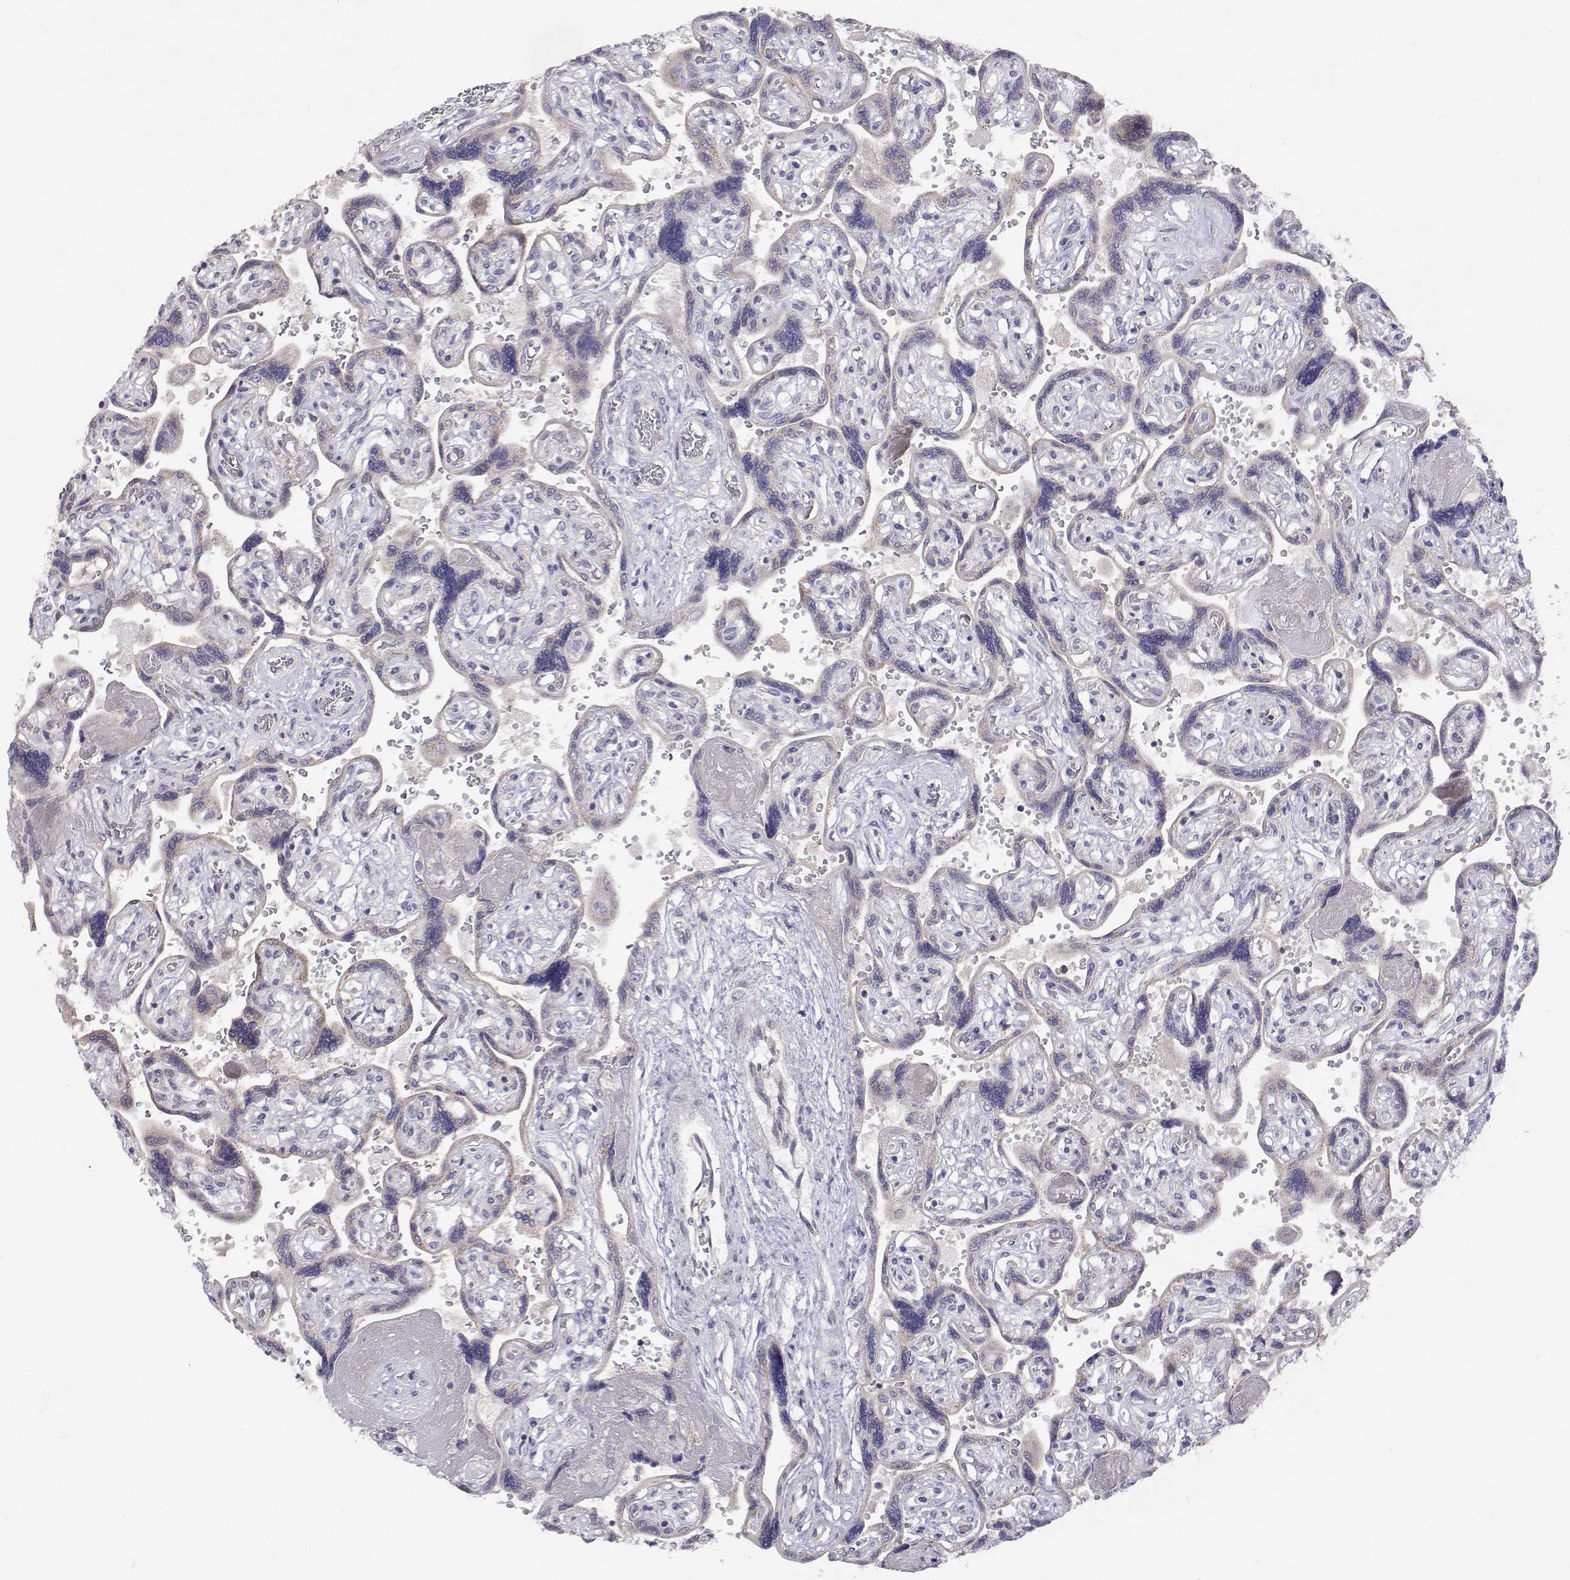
{"staining": {"intensity": "negative", "quantity": "none", "location": "none"}, "tissue": "placenta", "cell_type": "Decidual cells", "image_type": "normal", "snomed": [{"axis": "morphology", "description": "Normal tissue, NOS"}, {"axis": "topography", "description": "Placenta"}], "caption": "IHC micrograph of unremarkable placenta: placenta stained with DAB (3,3'-diaminobenzidine) reveals no significant protein staining in decidual cells.", "gene": "MRPL3", "patient": {"sex": "female", "age": 32}}